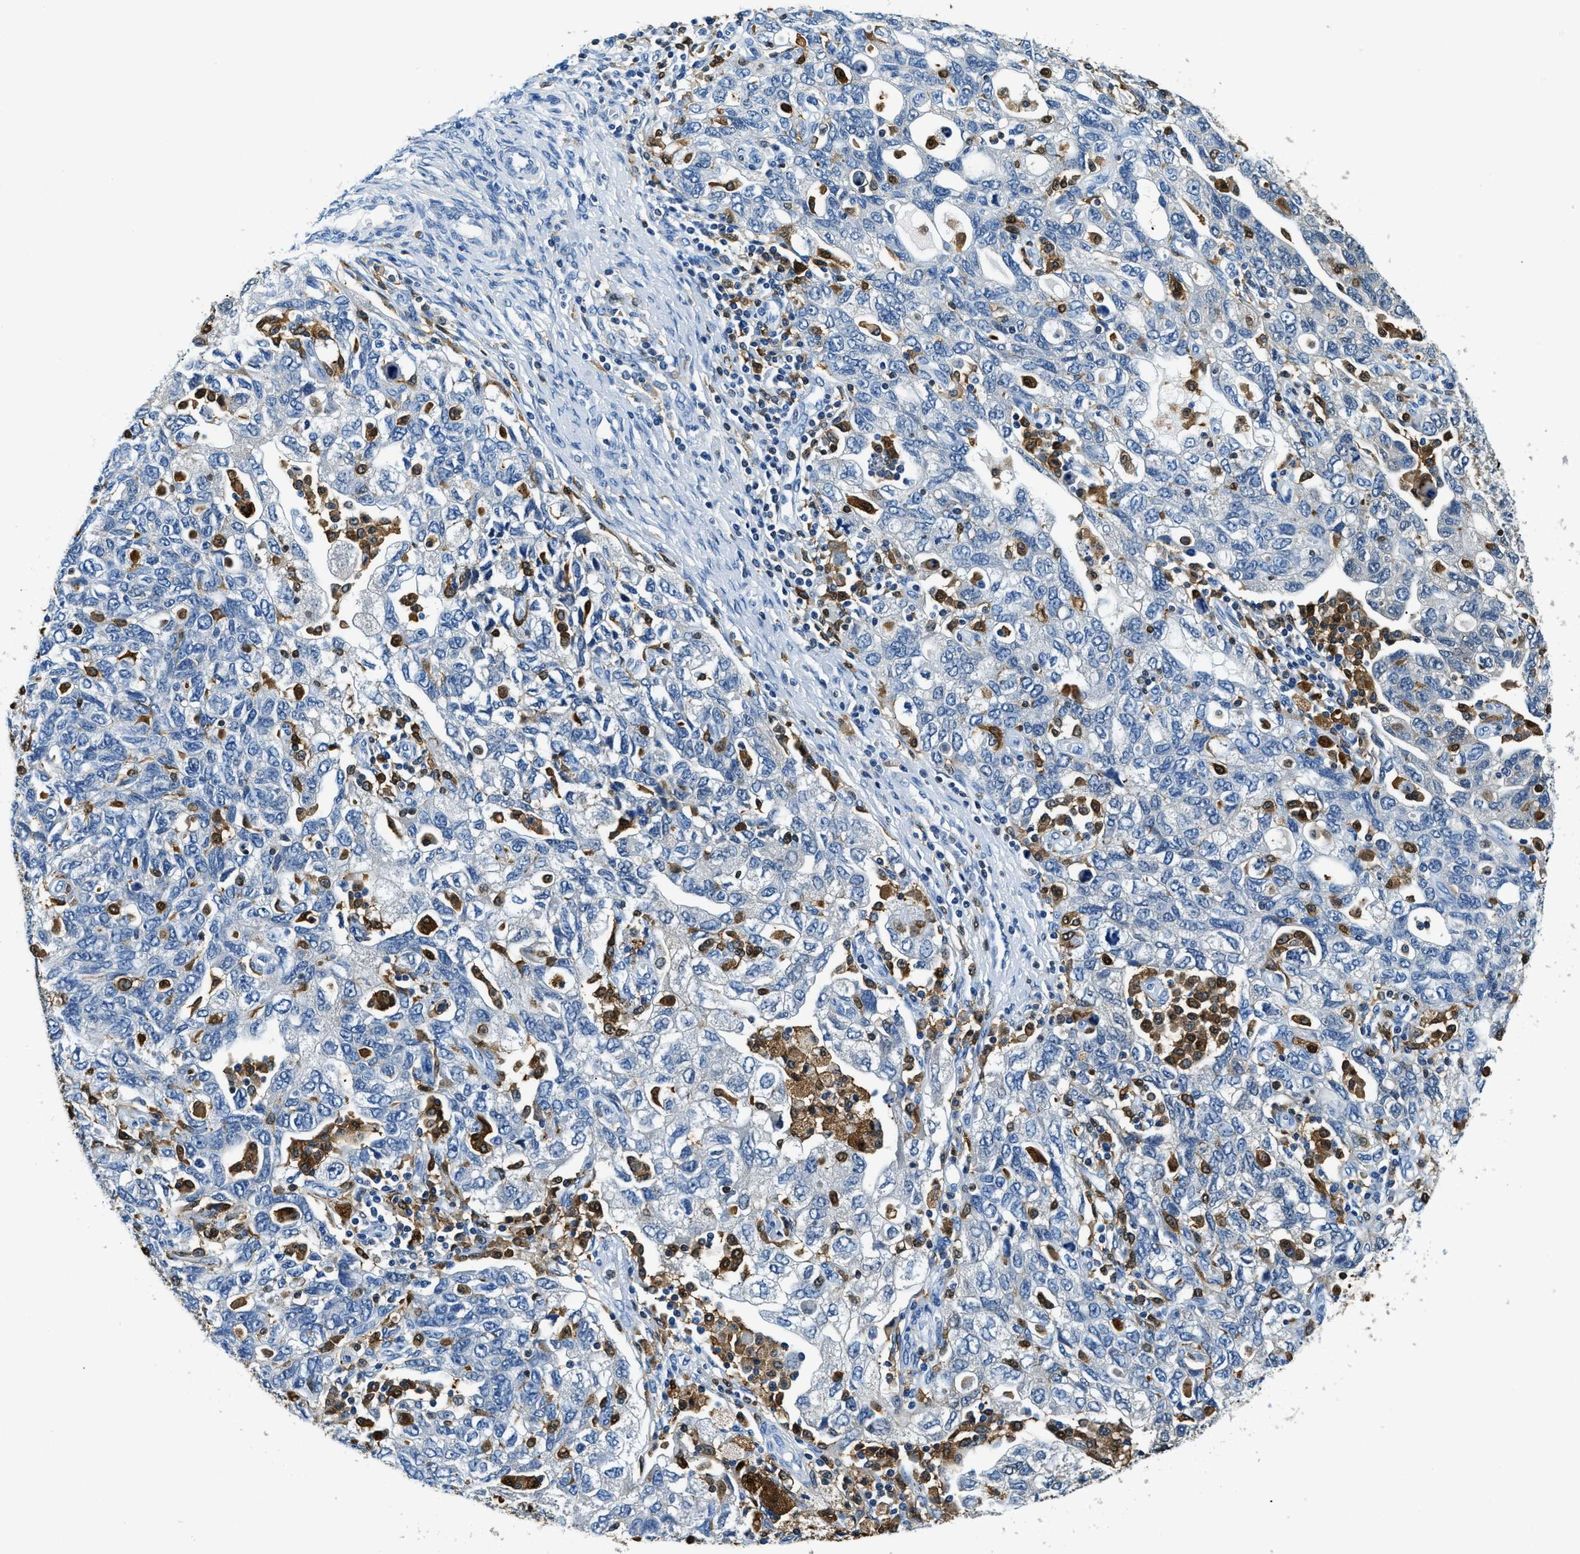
{"staining": {"intensity": "negative", "quantity": "none", "location": "none"}, "tissue": "ovarian cancer", "cell_type": "Tumor cells", "image_type": "cancer", "snomed": [{"axis": "morphology", "description": "Carcinoma, NOS"}, {"axis": "morphology", "description": "Cystadenocarcinoma, serous, NOS"}, {"axis": "topography", "description": "Ovary"}], "caption": "Immunohistochemical staining of ovarian cancer (serous cystadenocarcinoma) demonstrates no significant expression in tumor cells.", "gene": "CAPG", "patient": {"sex": "female", "age": 69}}